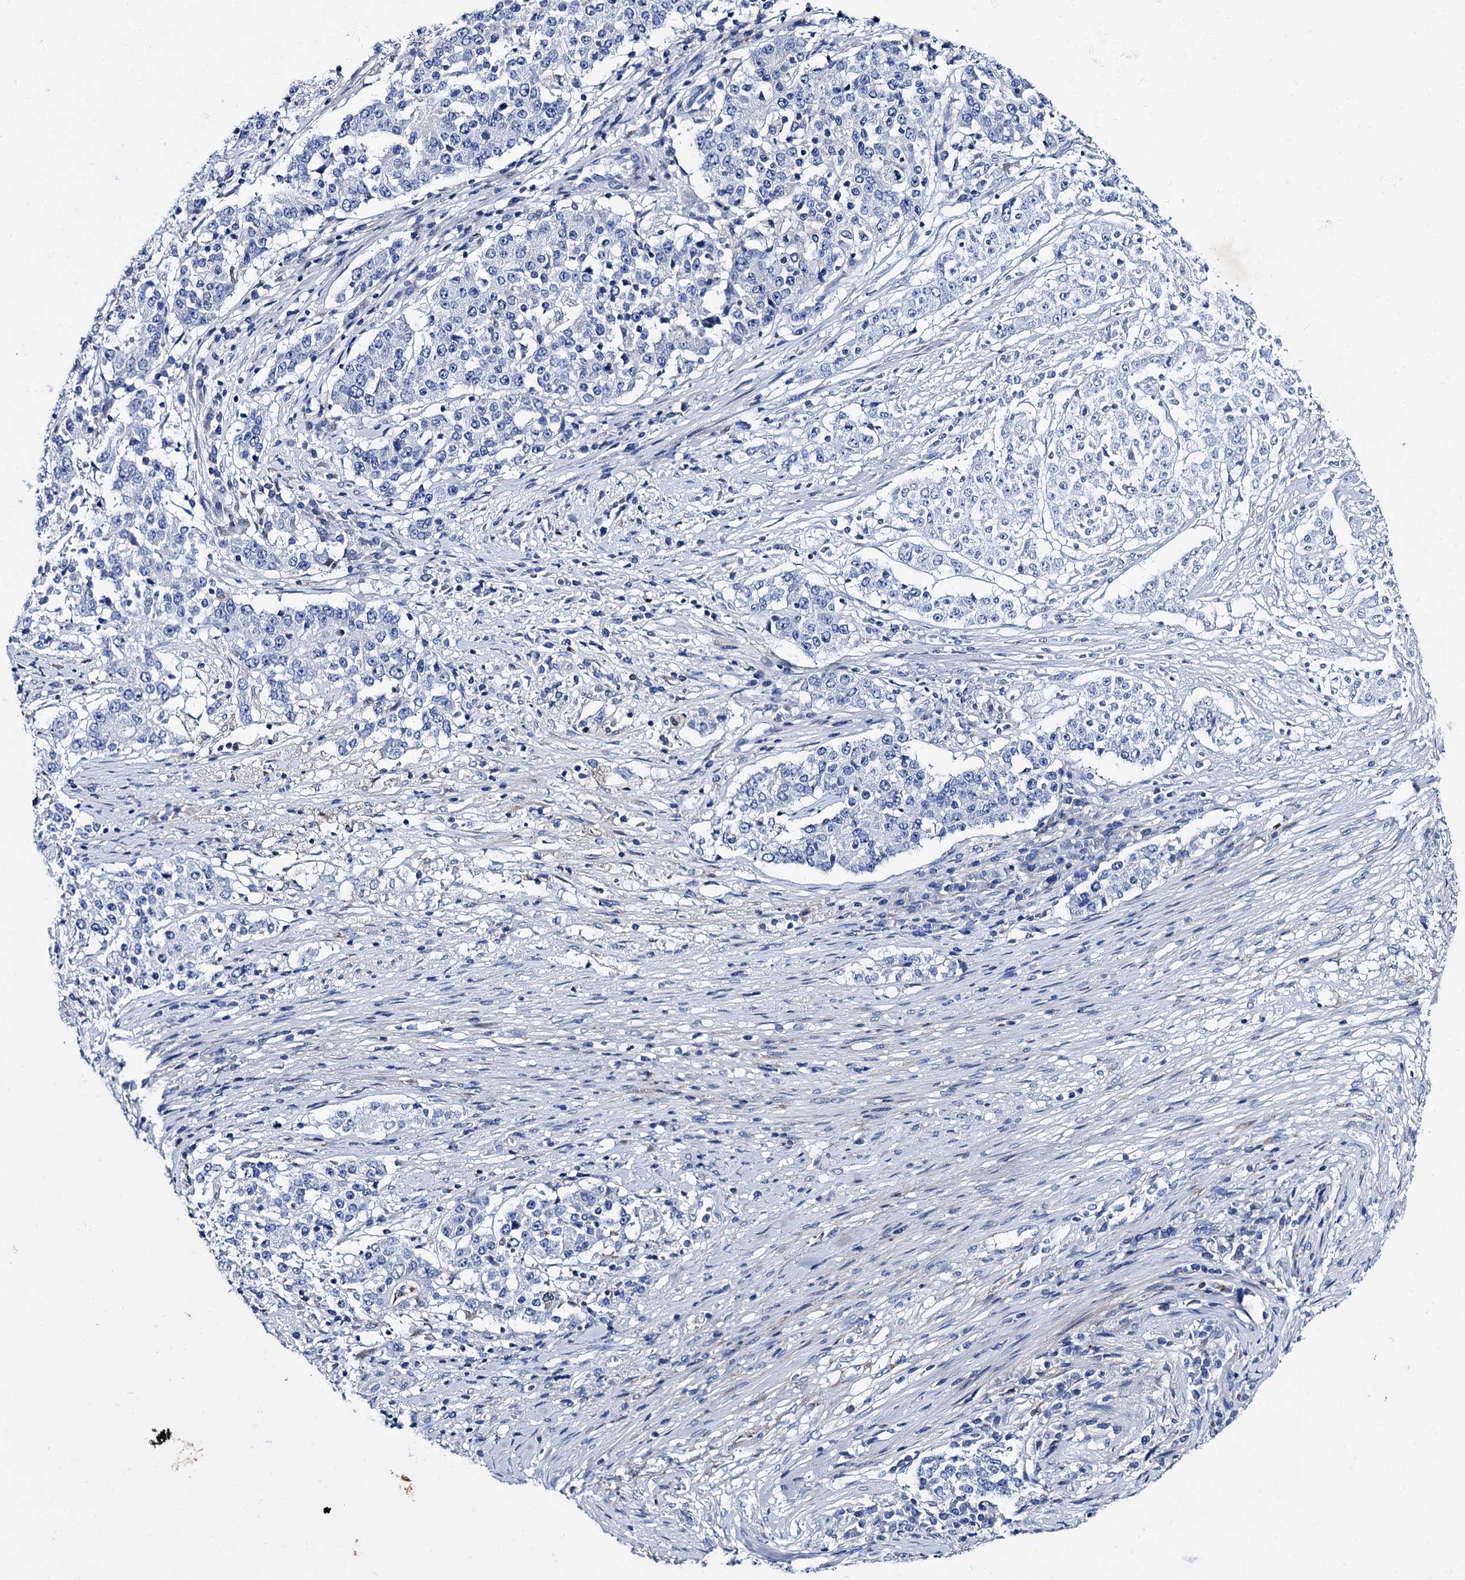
{"staining": {"intensity": "negative", "quantity": "none", "location": "none"}, "tissue": "stomach cancer", "cell_type": "Tumor cells", "image_type": "cancer", "snomed": [{"axis": "morphology", "description": "Adenocarcinoma, NOS"}, {"axis": "topography", "description": "Stomach"}], "caption": "Tumor cells show no significant protein positivity in adenocarcinoma (stomach).", "gene": "TMEM72", "patient": {"sex": "male", "age": 59}}